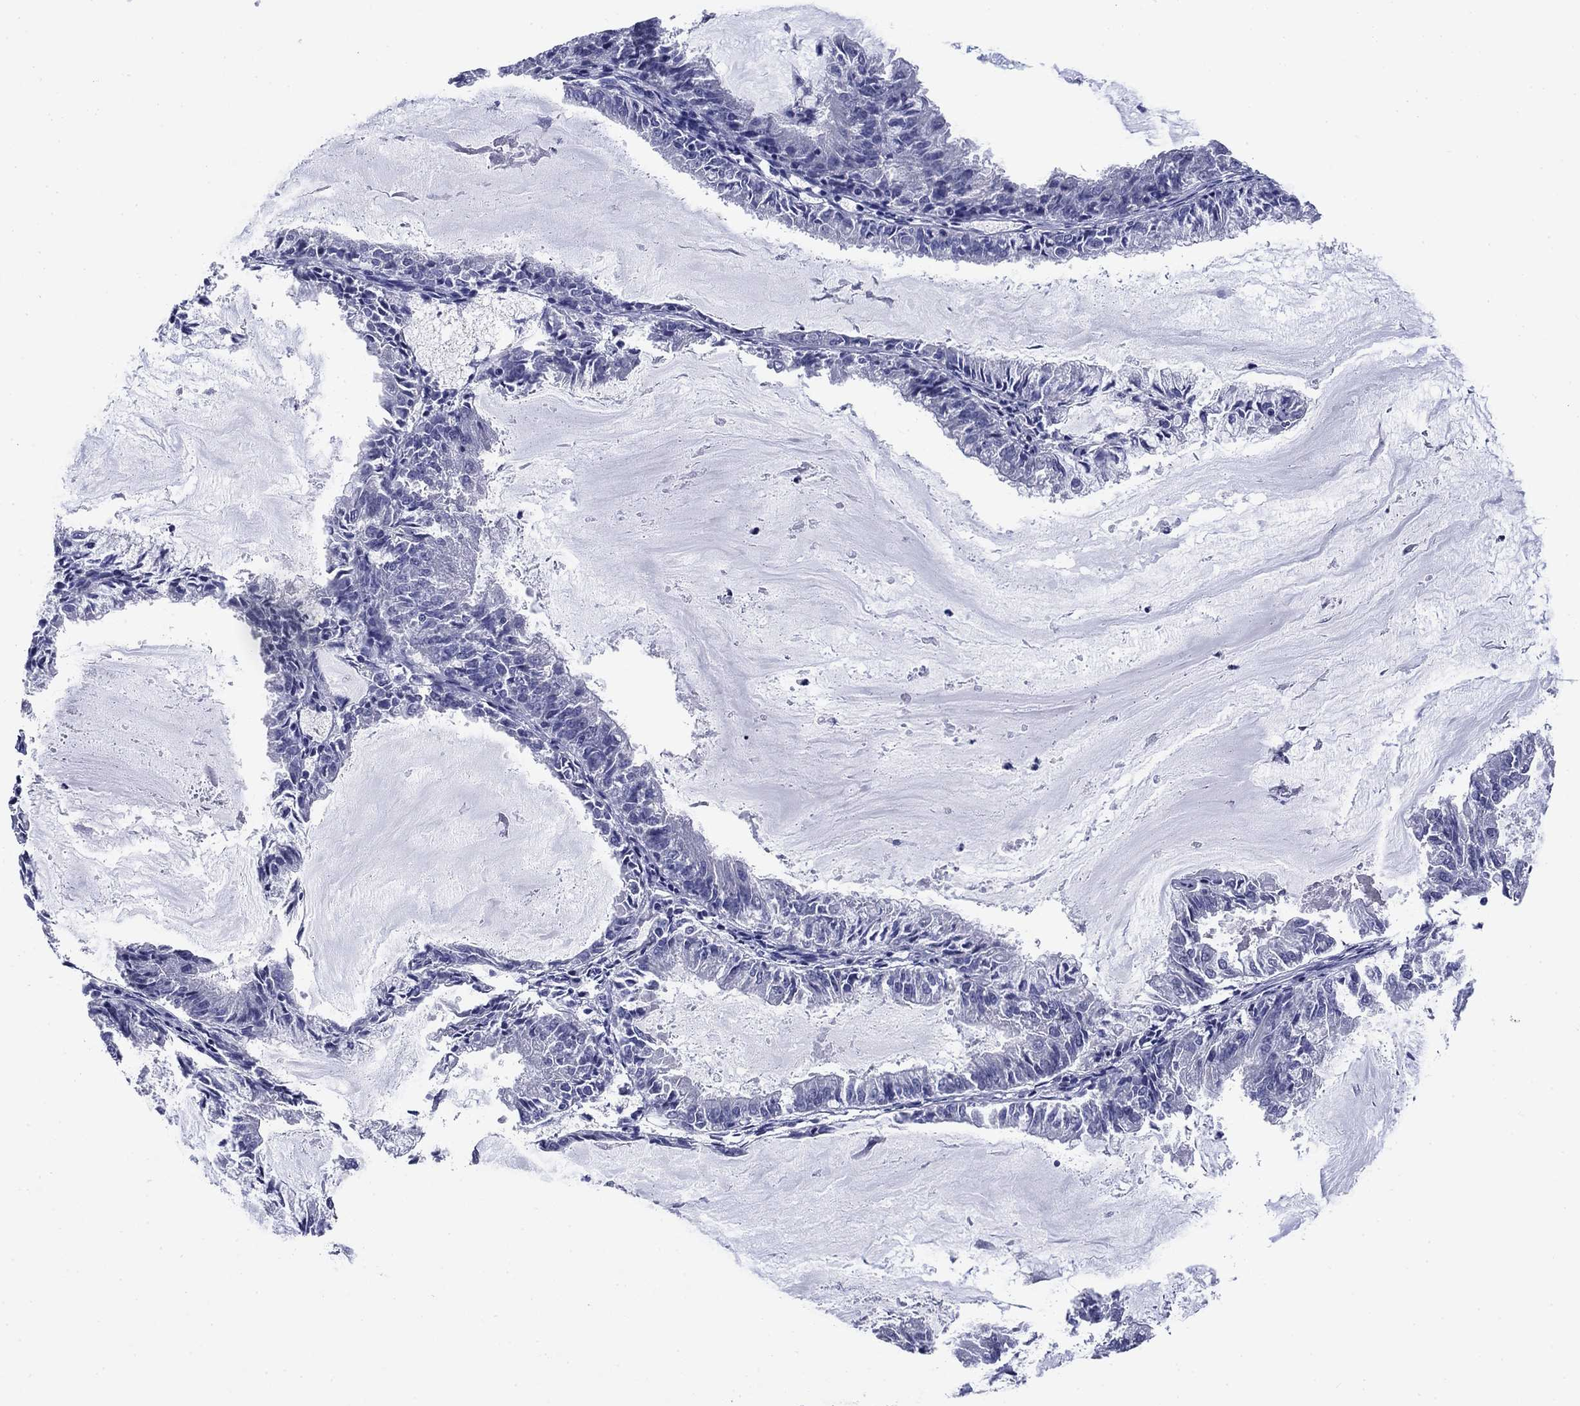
{"staining": {"intensity": "negative", "quantity": "none", "location": "none"}, "tissue": "endometrial cancer", "cell_type": "Tumor cells", "image_type": "cancer", "snomed": [{"axis": "morphology", "description": "Adenocarcinoma, NOS"}, {"axis": "topography", "description": "Endometrium"}], "caption": "A micrograph of human adenocarcinoma (endometrial) is negative for staining in tumor cells.", "gene": "PRKCG", "patient": {"sex": "female", "age": 57}}